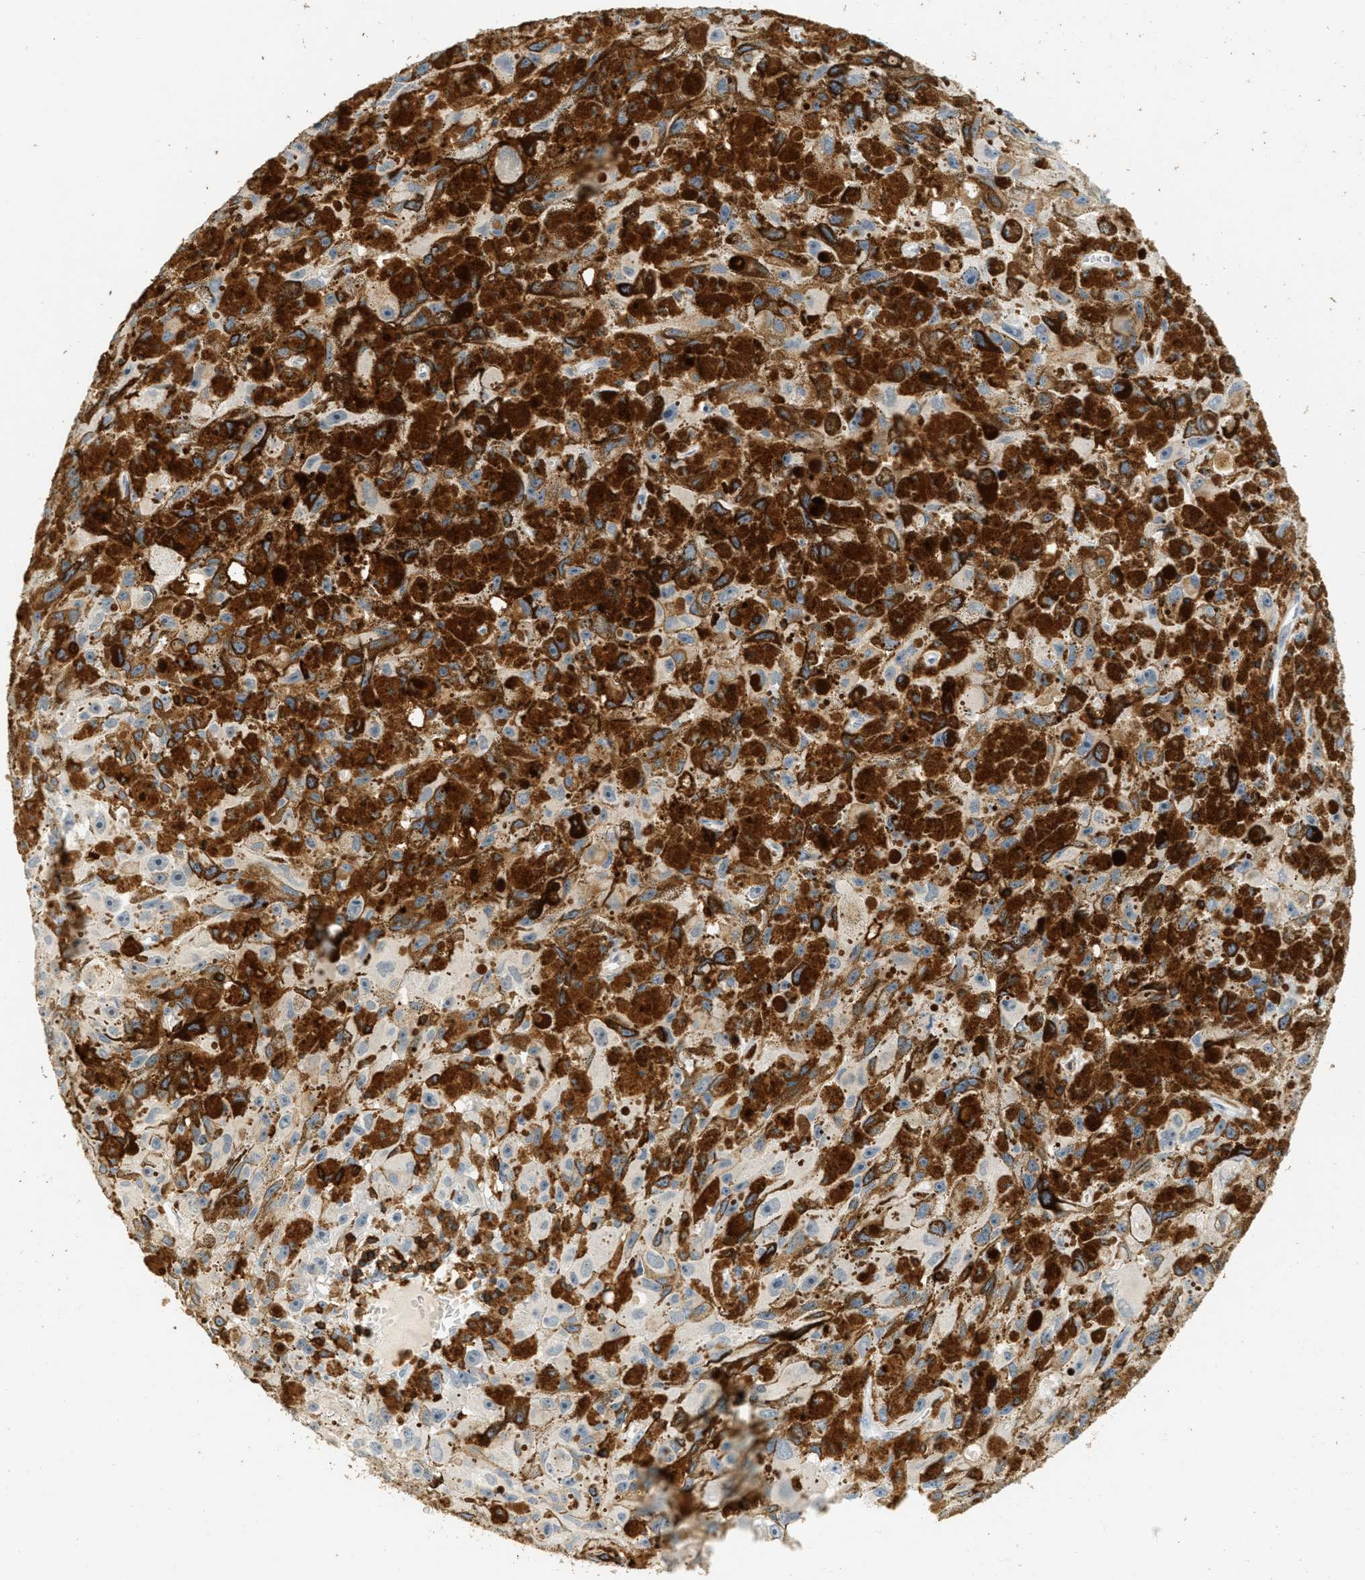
{"staining": {"intensity": "negative", "quantity": "none", "location": "none"}, "tissue": "melanoma", "cell_type": "Tumor cells", "image_type": "cancer", "snomed": [{"axis": "morphology", "description": "Malignant melanoma, NOS"}, {"axis": "topography", "description": "Skin"}], "caption": "Melanoma stained for a protein using immunohistochemistry demonstrates no expression tumor cells.", "gene": "LSP1", "patient": {"sex": "female", "age": 104}}